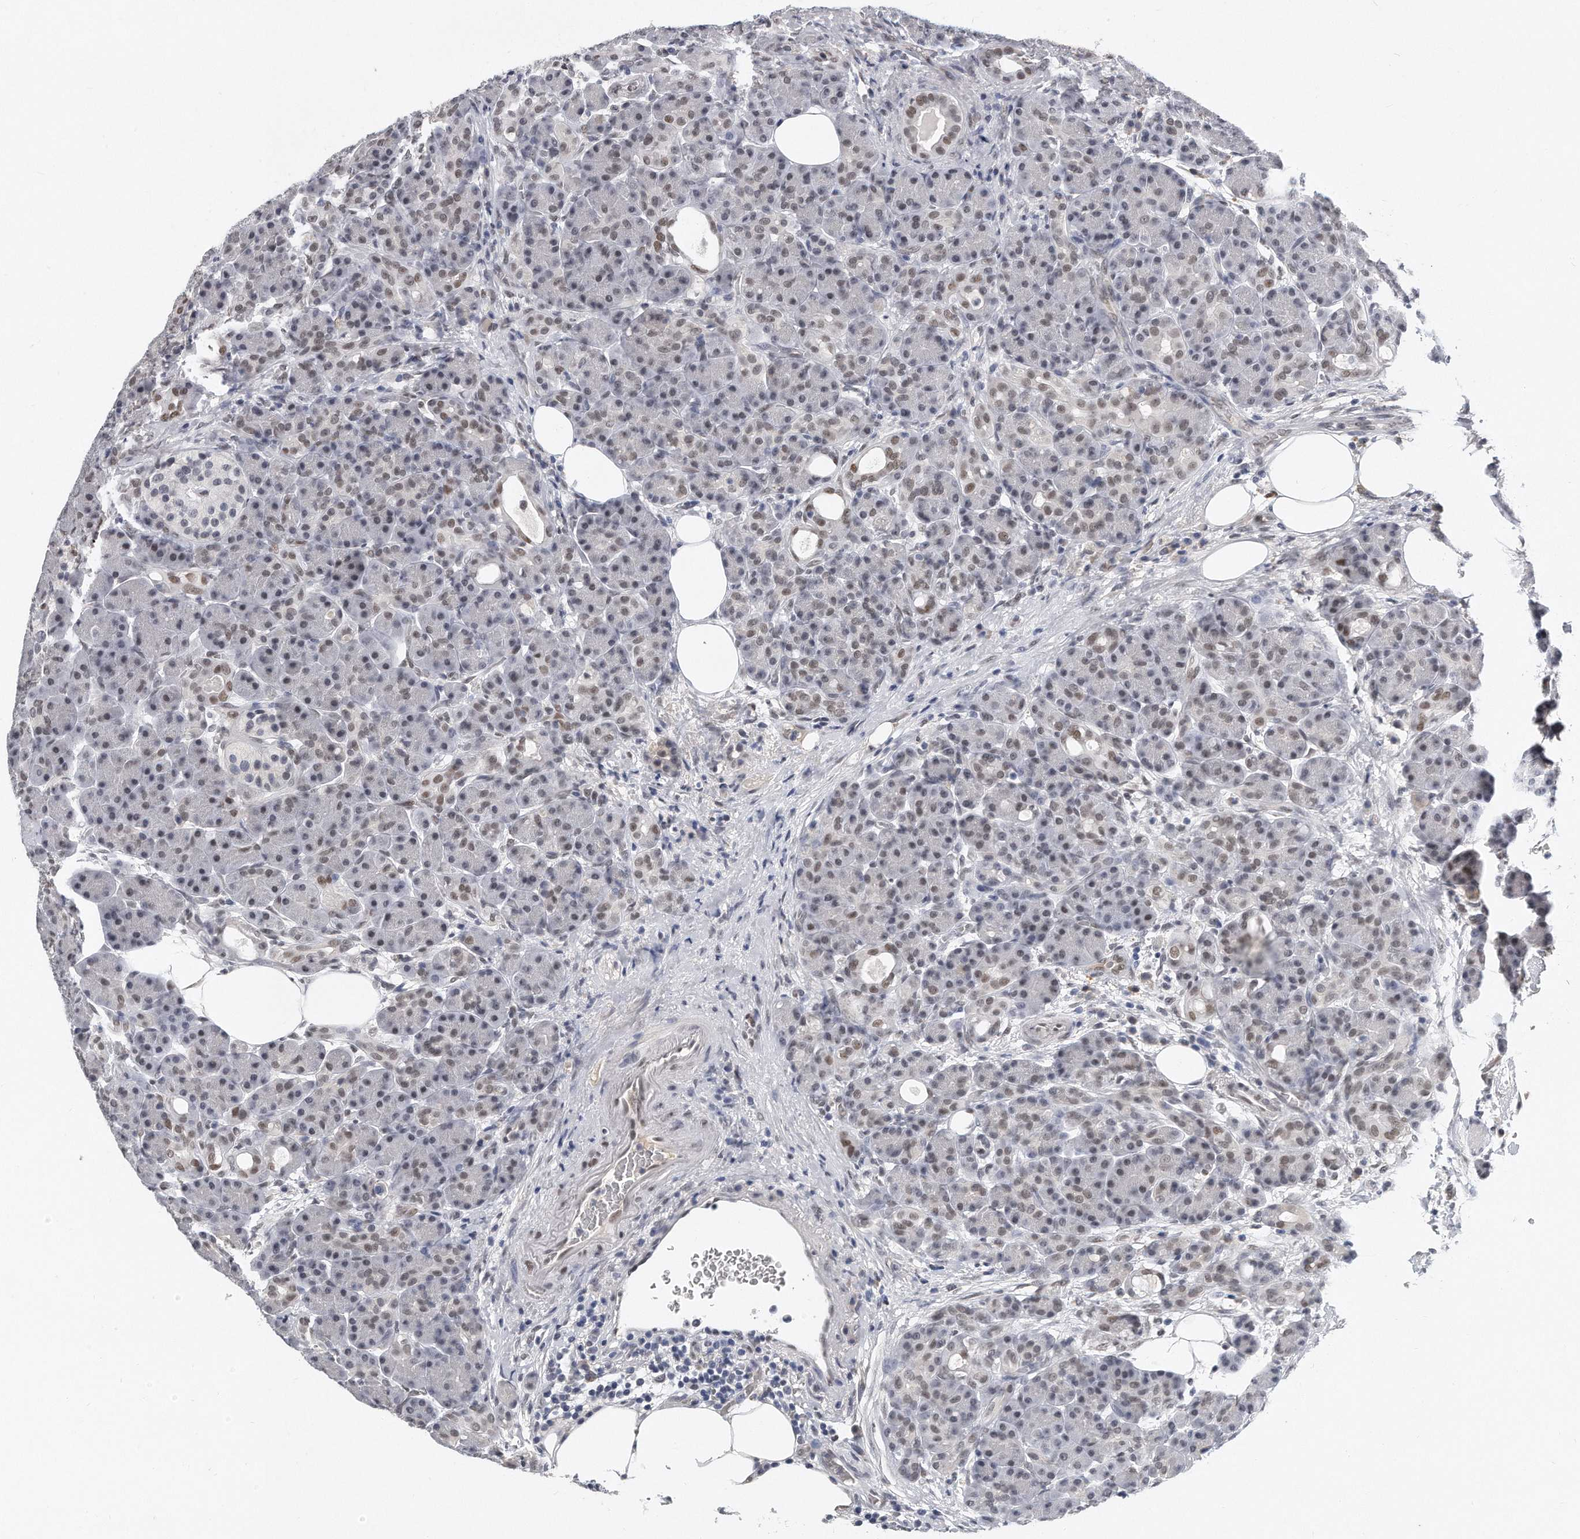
{"staining": {"intensity": "weak", "quantity": "25%-75%", "location": "nuclear"}, "tissue": "pancreas", "cell_type": "Exocrine glandular cells", "image_type": "normal", "snomed": [{"axis": "morphology", "description": "Normal tissue, NOS"}, {"axis": "topography", "description": "Pancreas"}], "caption": "This histopathology image displays IHC staining of unremarkable human pancreas, with low weak nuclear positivity in about 25%-75% of exocrine glandular cells.", "gene": "CTBP2", "patient": {"sex": "male", "age": 63}}